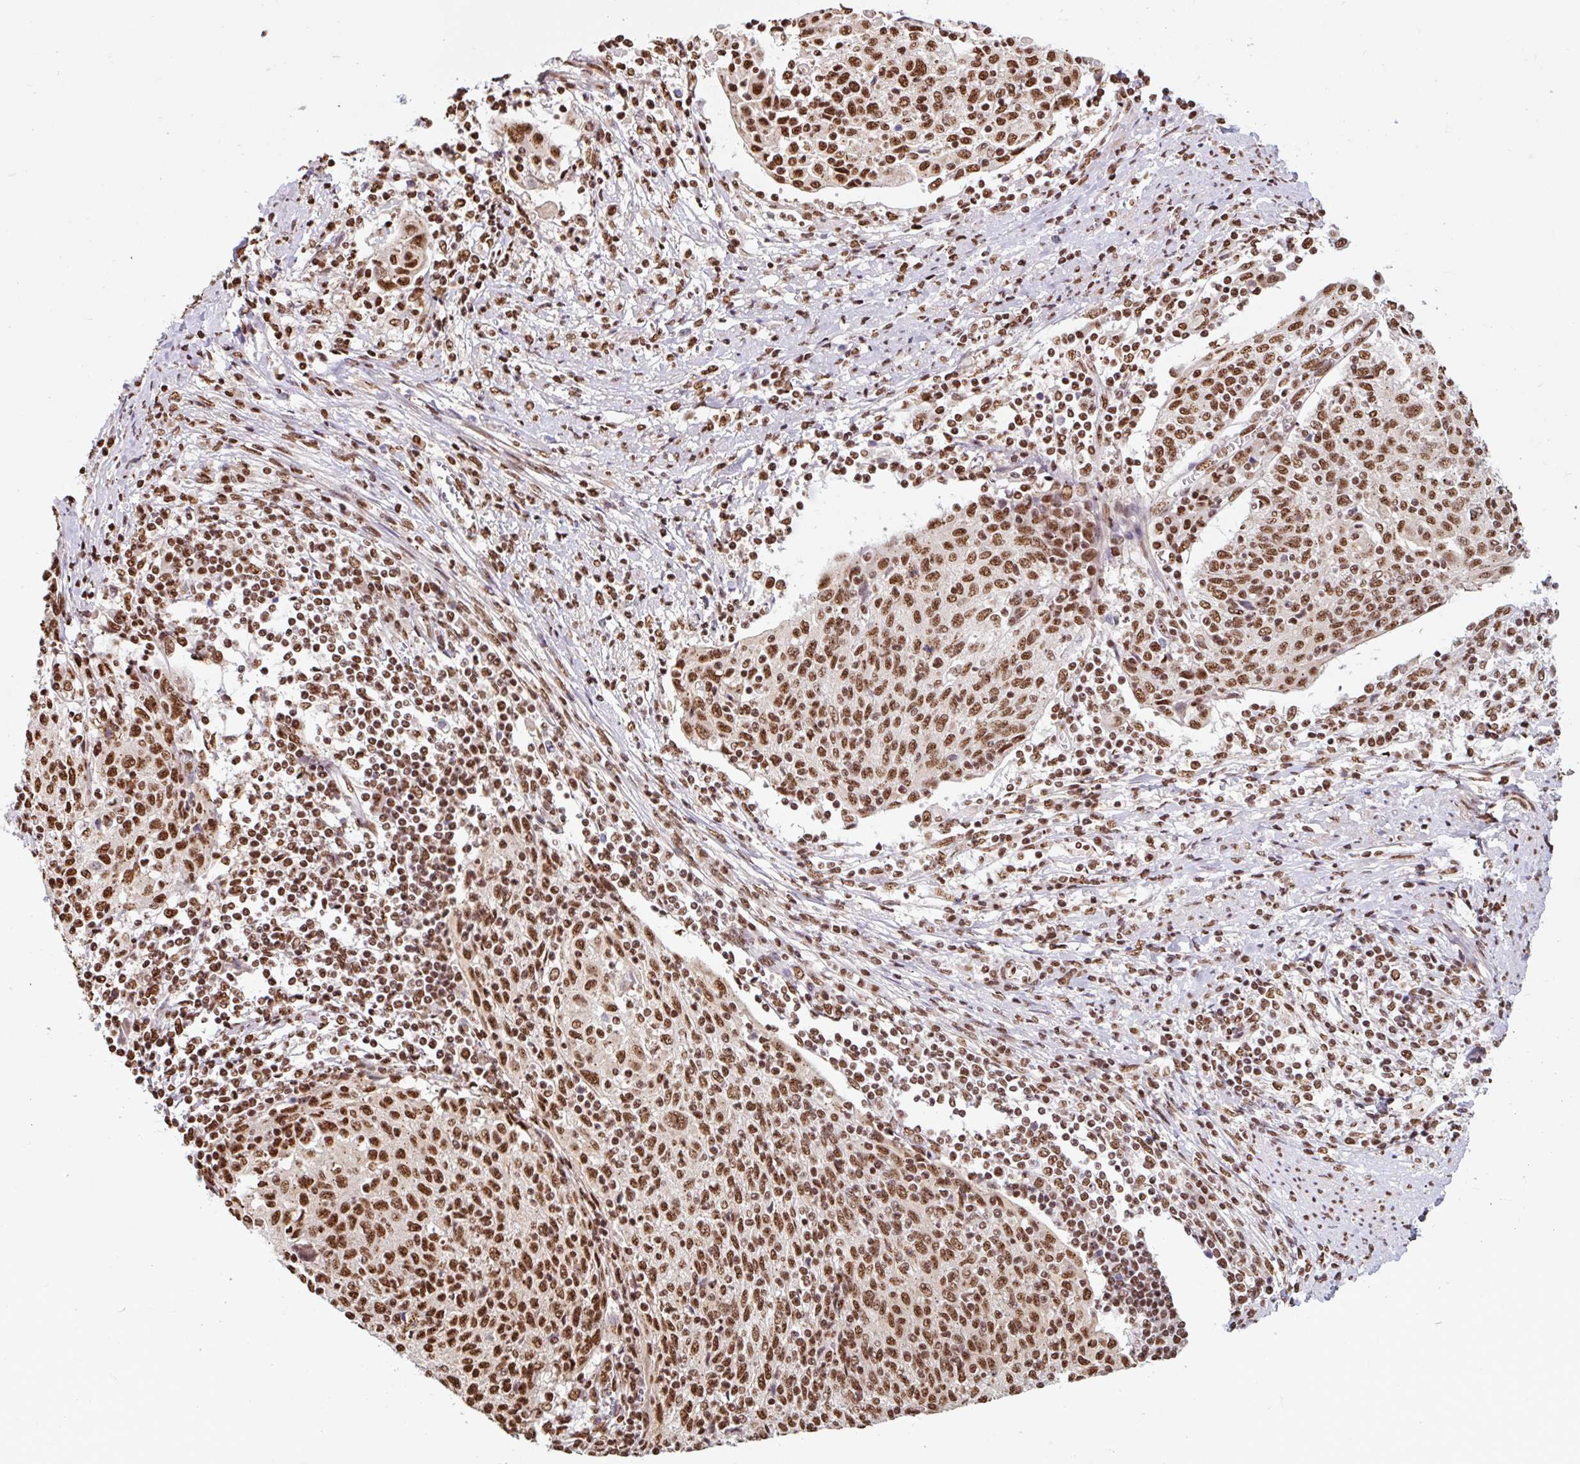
{"staining": {"intensity": "strong", "quantity": ">75%", "location": "nuclear"}, "tissue": "cervical cancer", "cell_type": "Tumor cells", "image_type": "cancer", "snomed": [{"axis": "morphology", "description": "Squamous cell carcinoma, NOS"}, {"axis": "topography", "description": "Cervix"}], "caption": "Immunohistochemical staining of cervical cancer (squamous cell carcinoma) displays high levels of strong nuclear staining in about >75% of tumor cells.", "gene": "BICRA", "patient": {"sex": "female", "age": 52}}